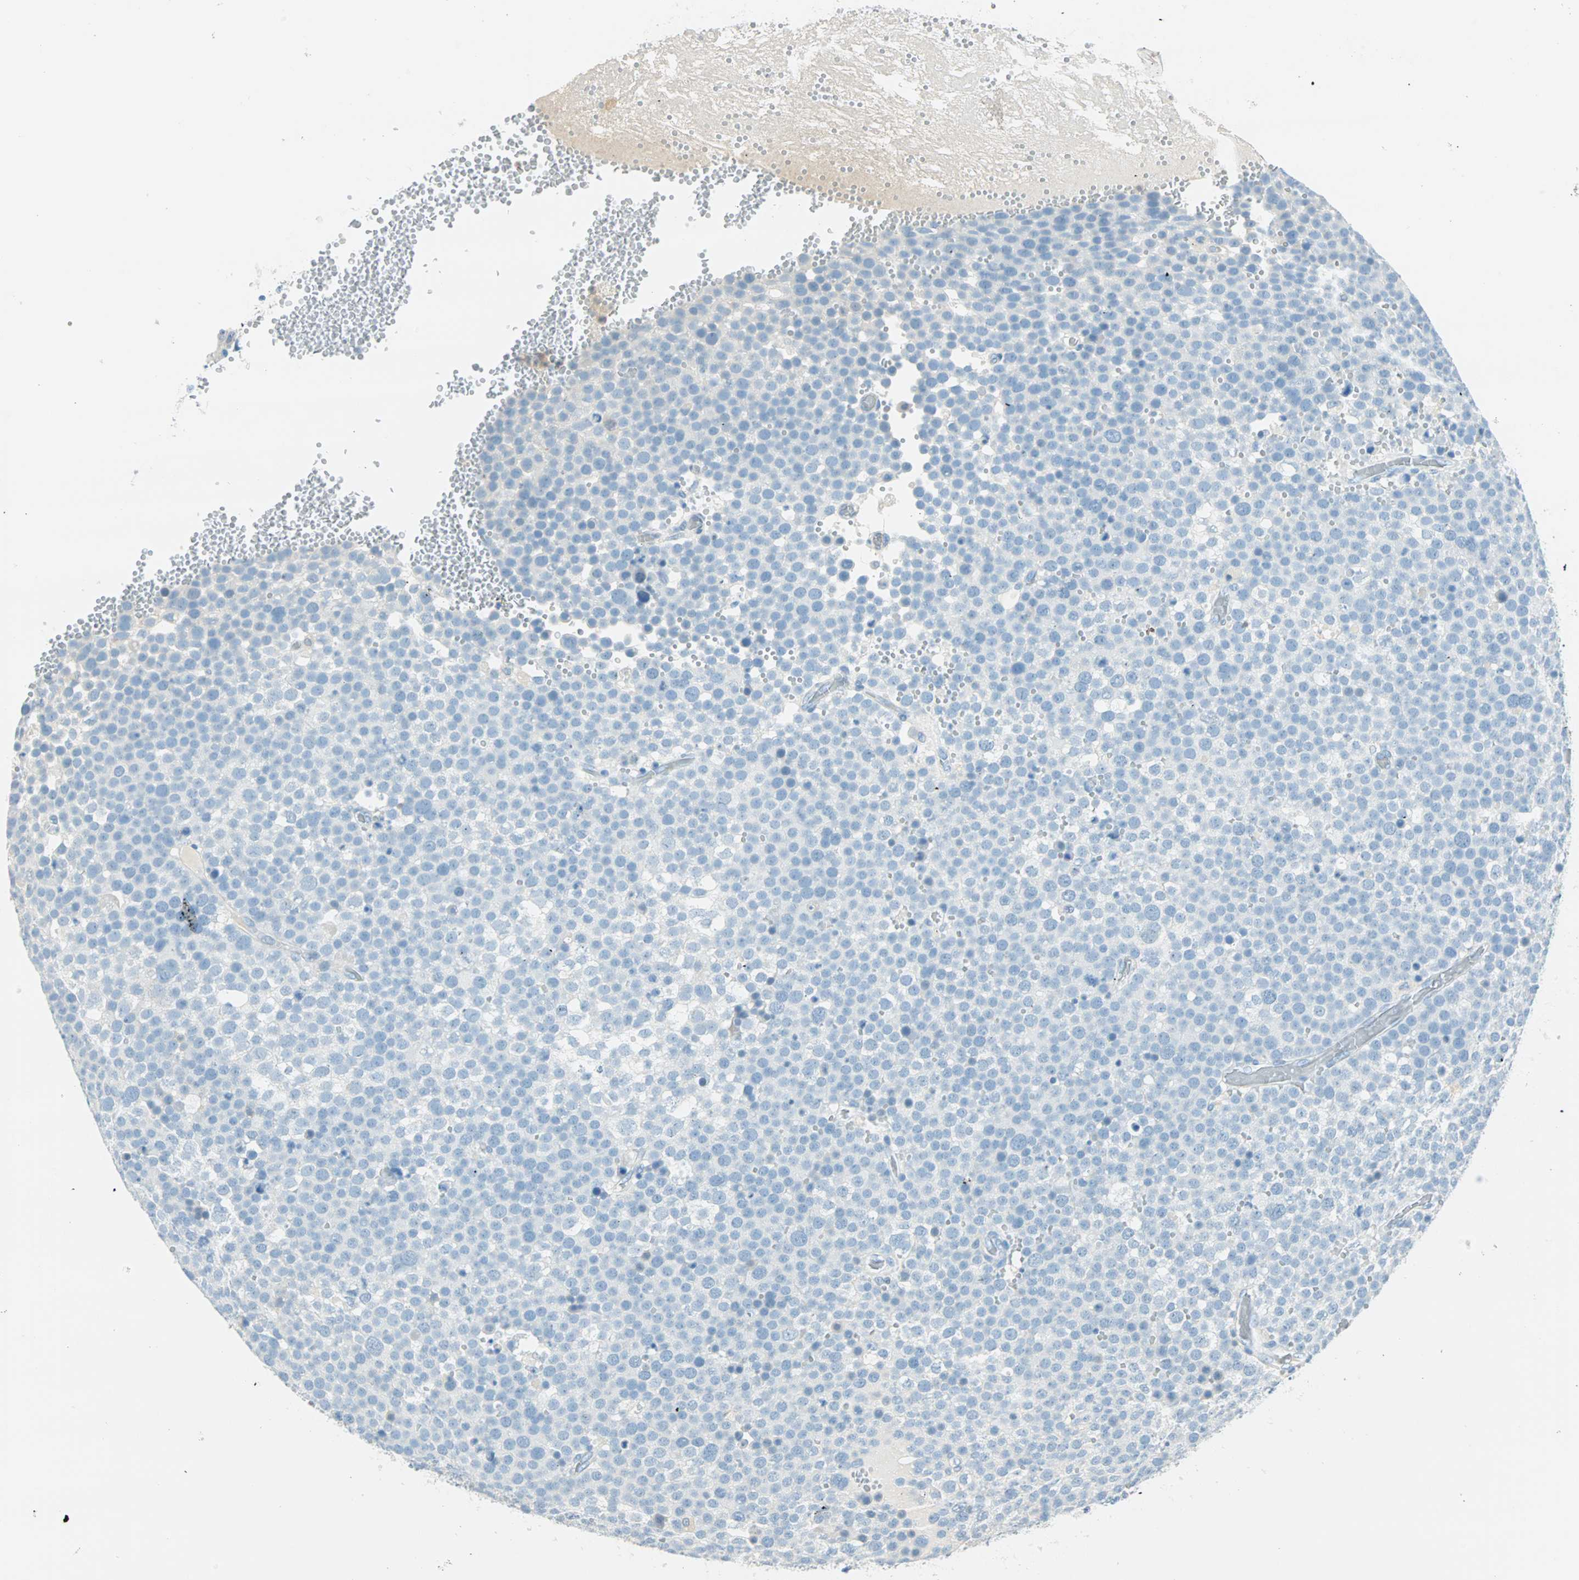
{"staining": {"intensity": "negative", "quantity": "none", "location": "none"}, "tissue": "testis cancer", "cell_type": "Tumor cells", "image_type": "cancer", "snomed": [{"axis": "morphology", "description": "Seminoma, NOS"}, {"axis": "topography", "description": "Testis"}], "caption": "This histopathology image is of seminoma (testis) stained with immunohistochemistry to label a protein in brown with the nuclei are counter-stained blue. There is no positivity in tumor cells. (DAB immunohistochemistry with hematoxylin counter stain).", "gene": "S100A1", "patient": {"sex": "male", "age": 71}}